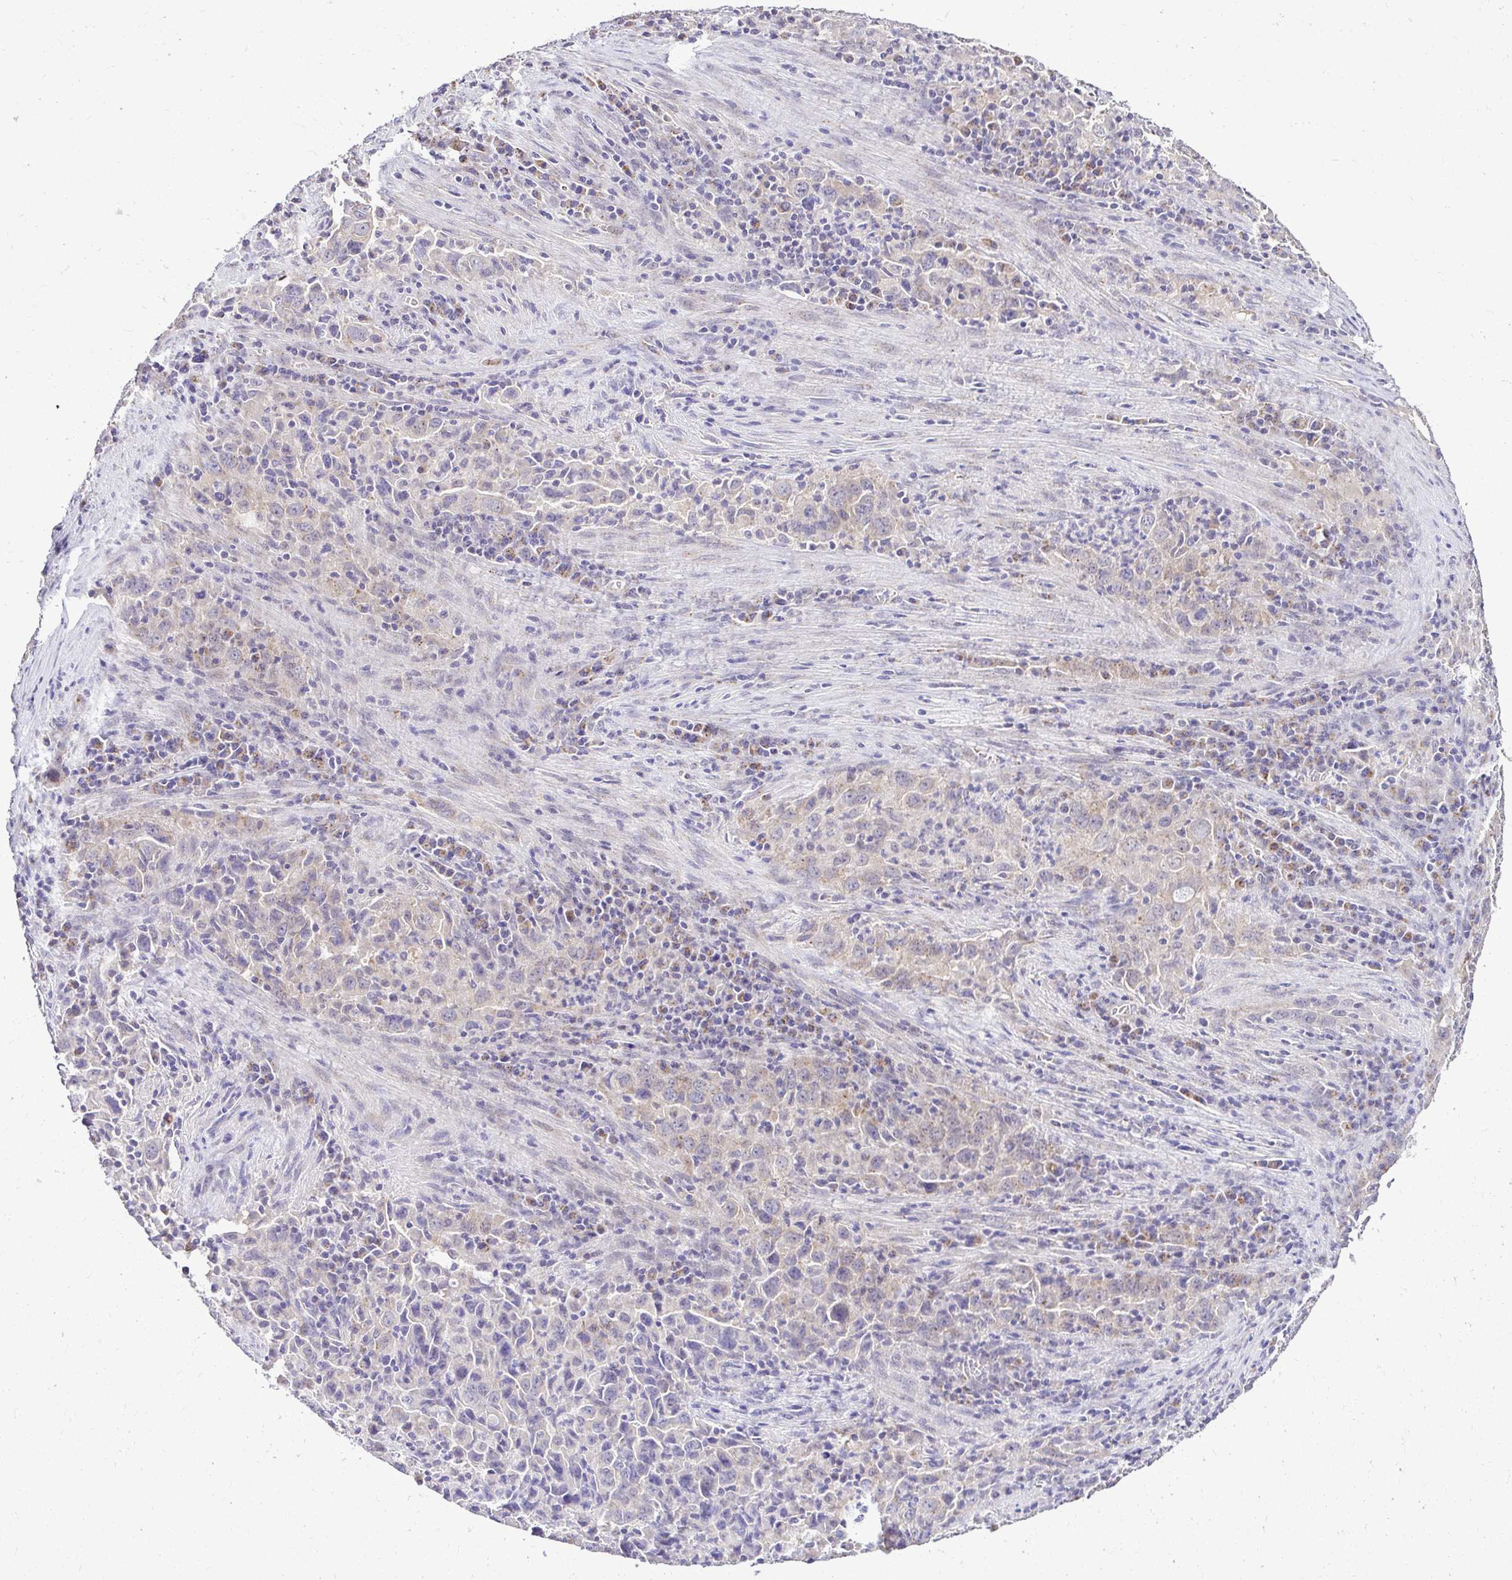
{"staining": {"intensity": "weak", "quantity": "25%-75%", "location": "cytoplasmic/membranous"}, "tissue": "lung cancer", "cell_type": "Tumor cells", "image_type": "cancer", "snomed": [{"axis": "morphology", "description": "Adenocarcinoma, NOS"}, {"axis": "topography", "description": "Lung"}], "caption": "Immunohistochemistry micrograph of lung cancer (adenocarcinoma) stained for a protein (brown), which demonstrates low levels of weak cytoplasmic/membranous positivity in about 25%-75% of tumor cells.", "gene": "KIAA1210", "patient": {"sex": "male", "age": 67}}